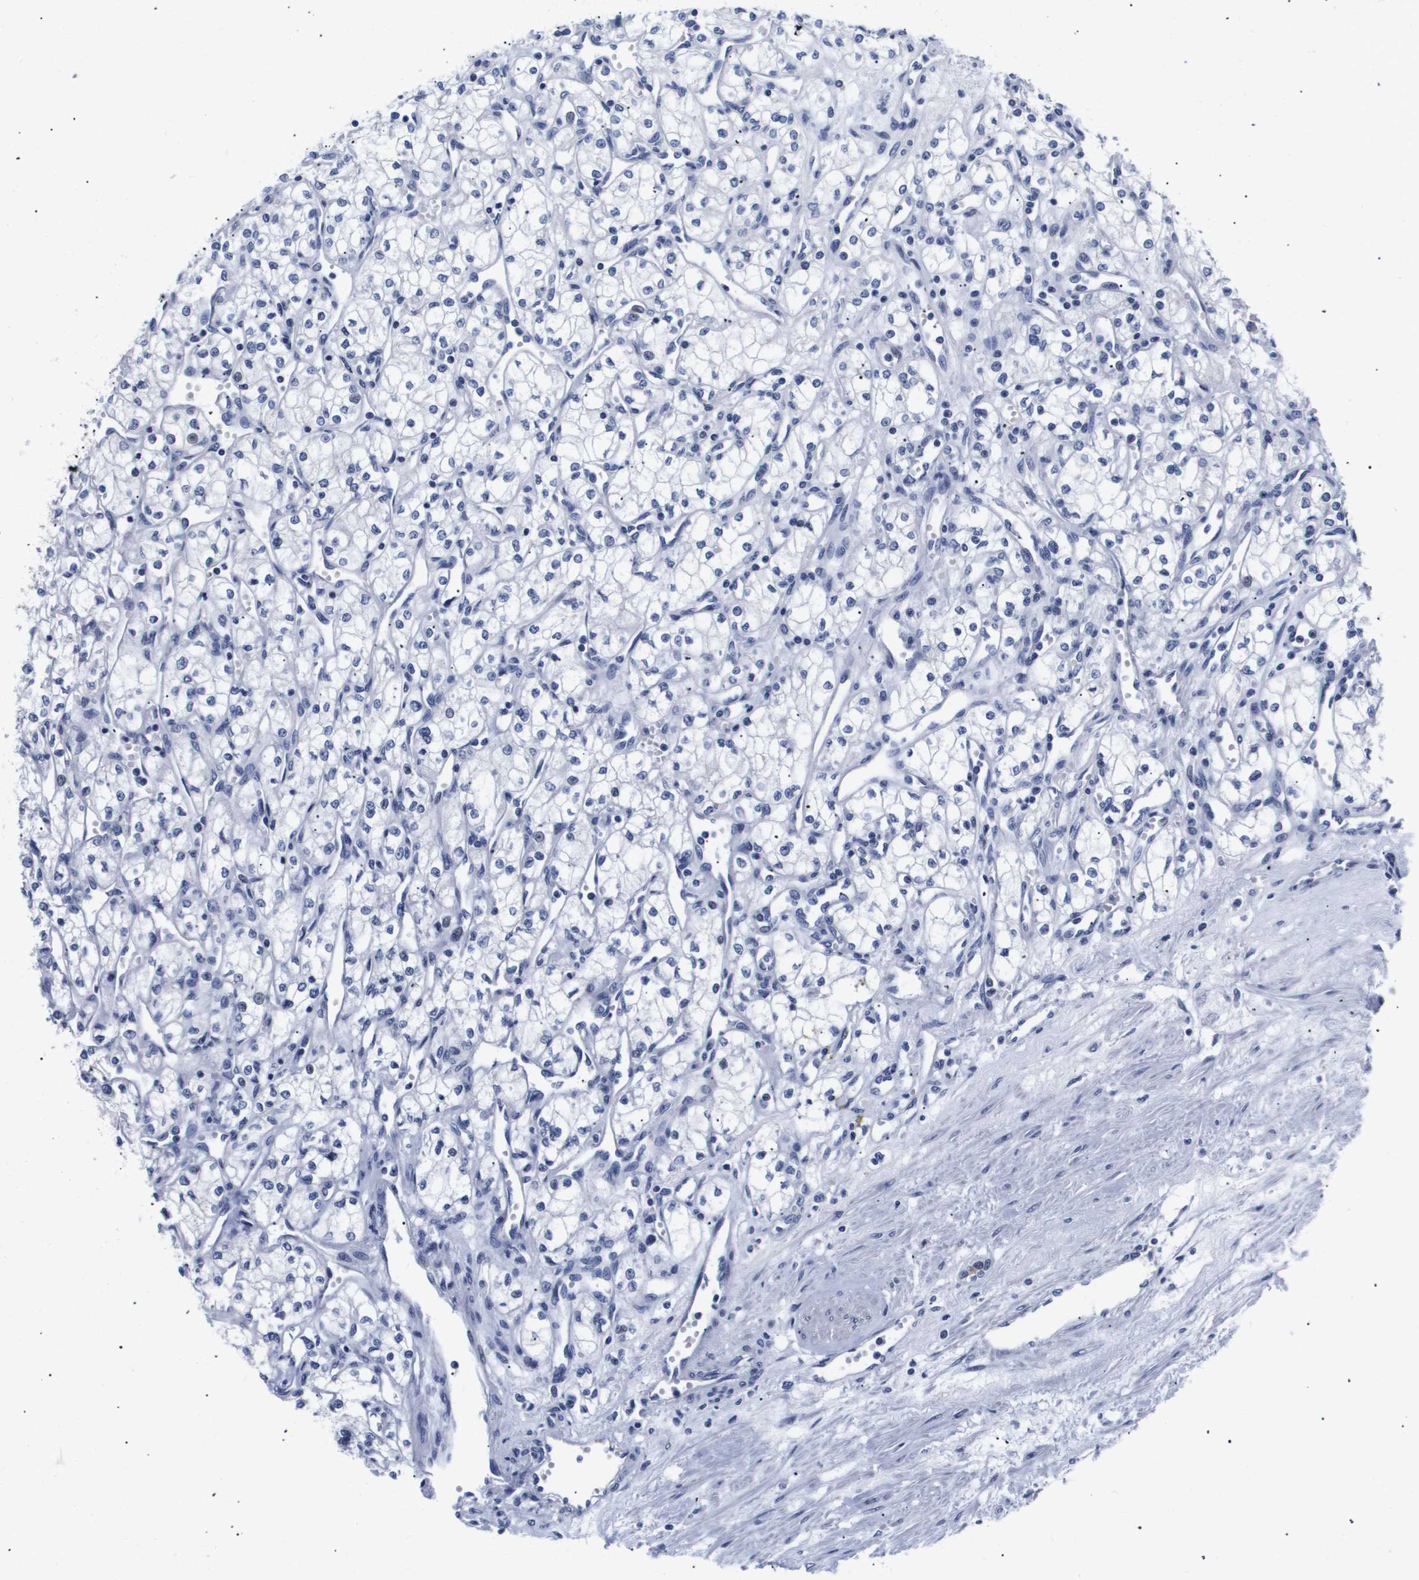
{"staining": {"intensity": "negative", "quantity": "none", "location": "none"}, "tissue": "renal cancer", "cell_type": "Tumor cells", "image_type": "cancer", "snomed": [{"axis": "morphology", "description": "Adenocarcinoma, NOS"}, {"axis": "topography", "description": "Kidney"}], "caption": "Protein analysis of adenocarcinoma (renal) reveals no significant expression in tumor cells.", "gene": "ATP6V0A4", "patient": {"sex": "male", "age": 59}}